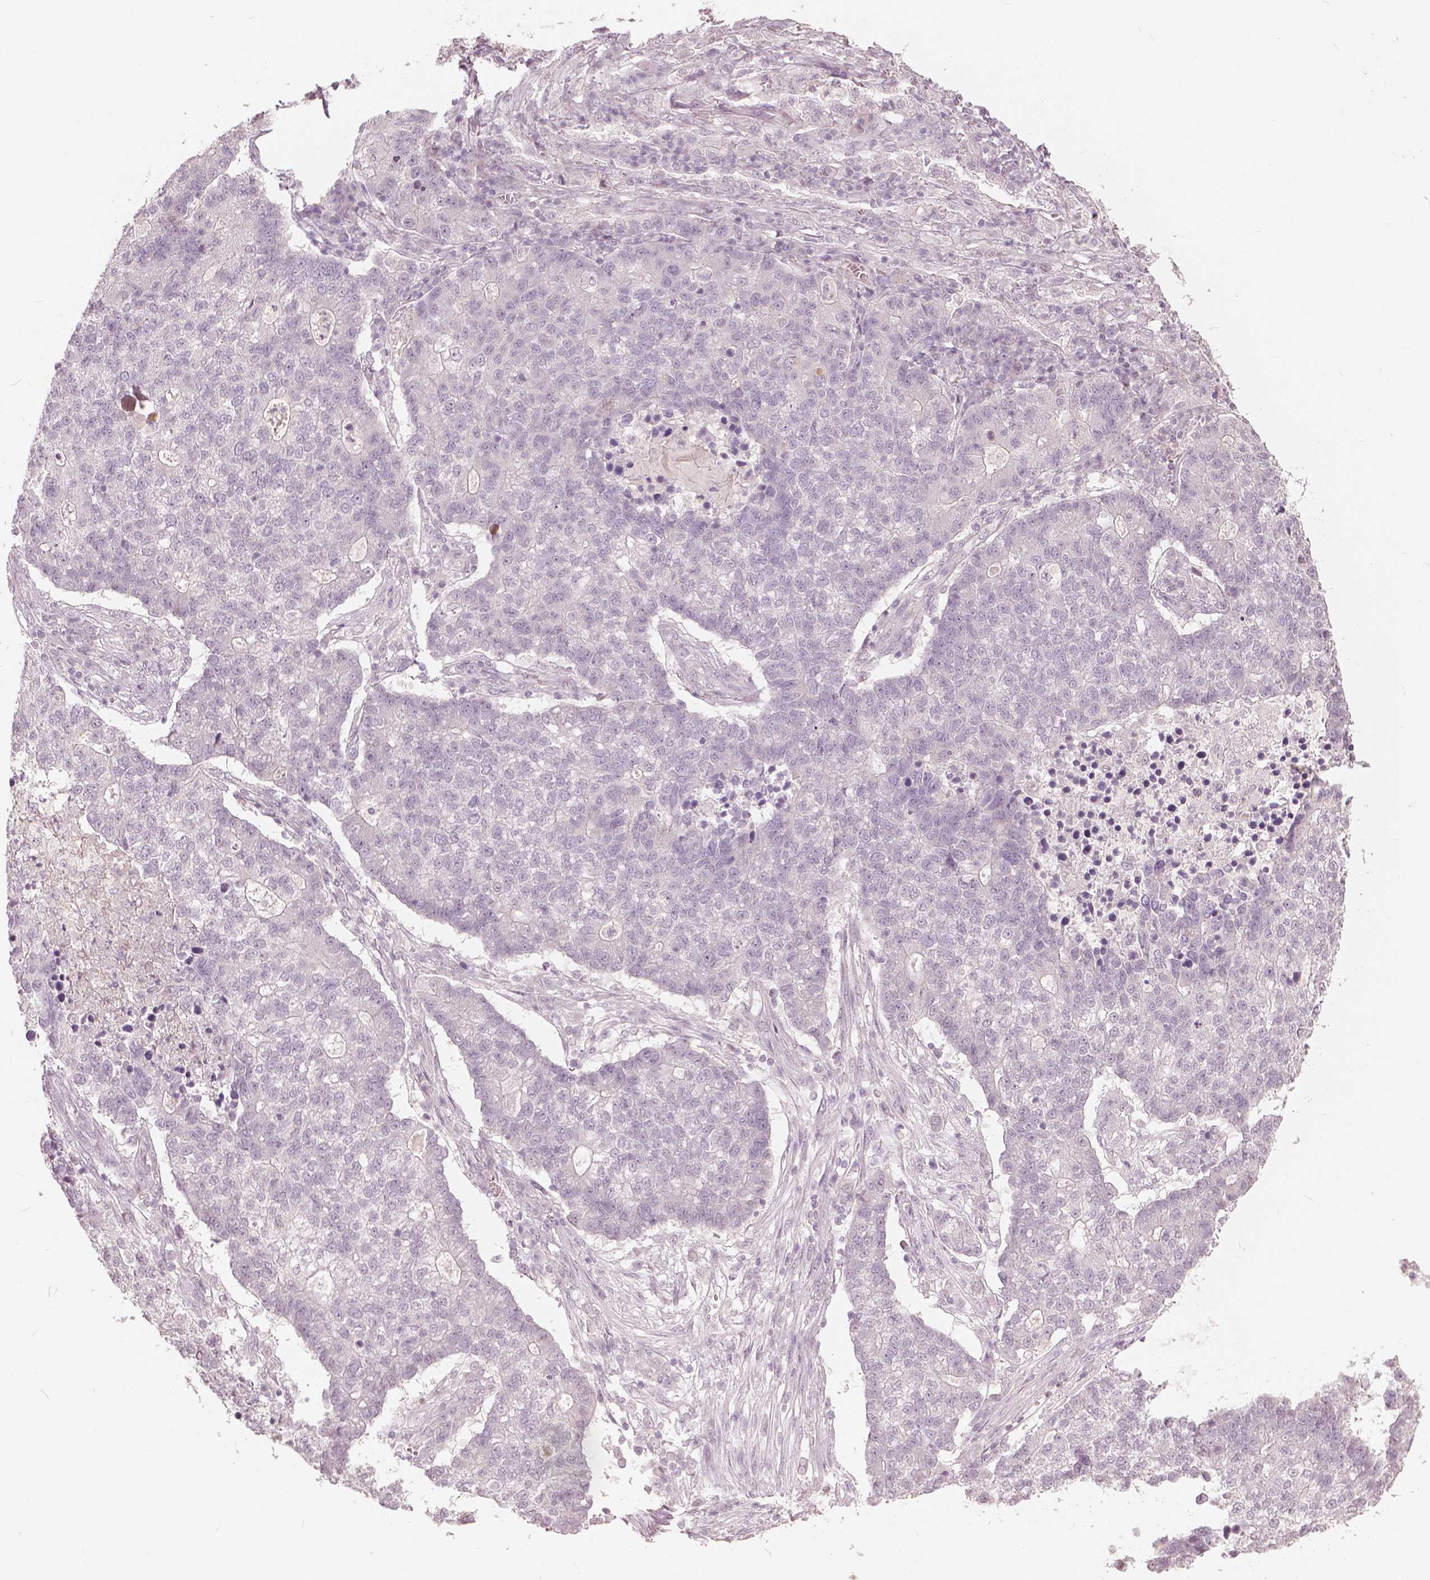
{"staining": {"intensity": "negative", "quantity": "none", "location": "none"}, "tissue": "lung cancer", "cell_type": "Tumor cells", "image_type": "cancer", "snomed": [{"axis": "morphology", "description": "Adenocarcinoma, NOS"}, {"axis": "topography", "description": "Lung"}], "caption": "Immunohistochemistry (IHC) micrograph of neoplastic tissue: human lung cancer stained with DAB exhibits no significant protein staining in tumor cells.", "gene": "NANOG", "patient": {"sex": "male", "age": 57}}